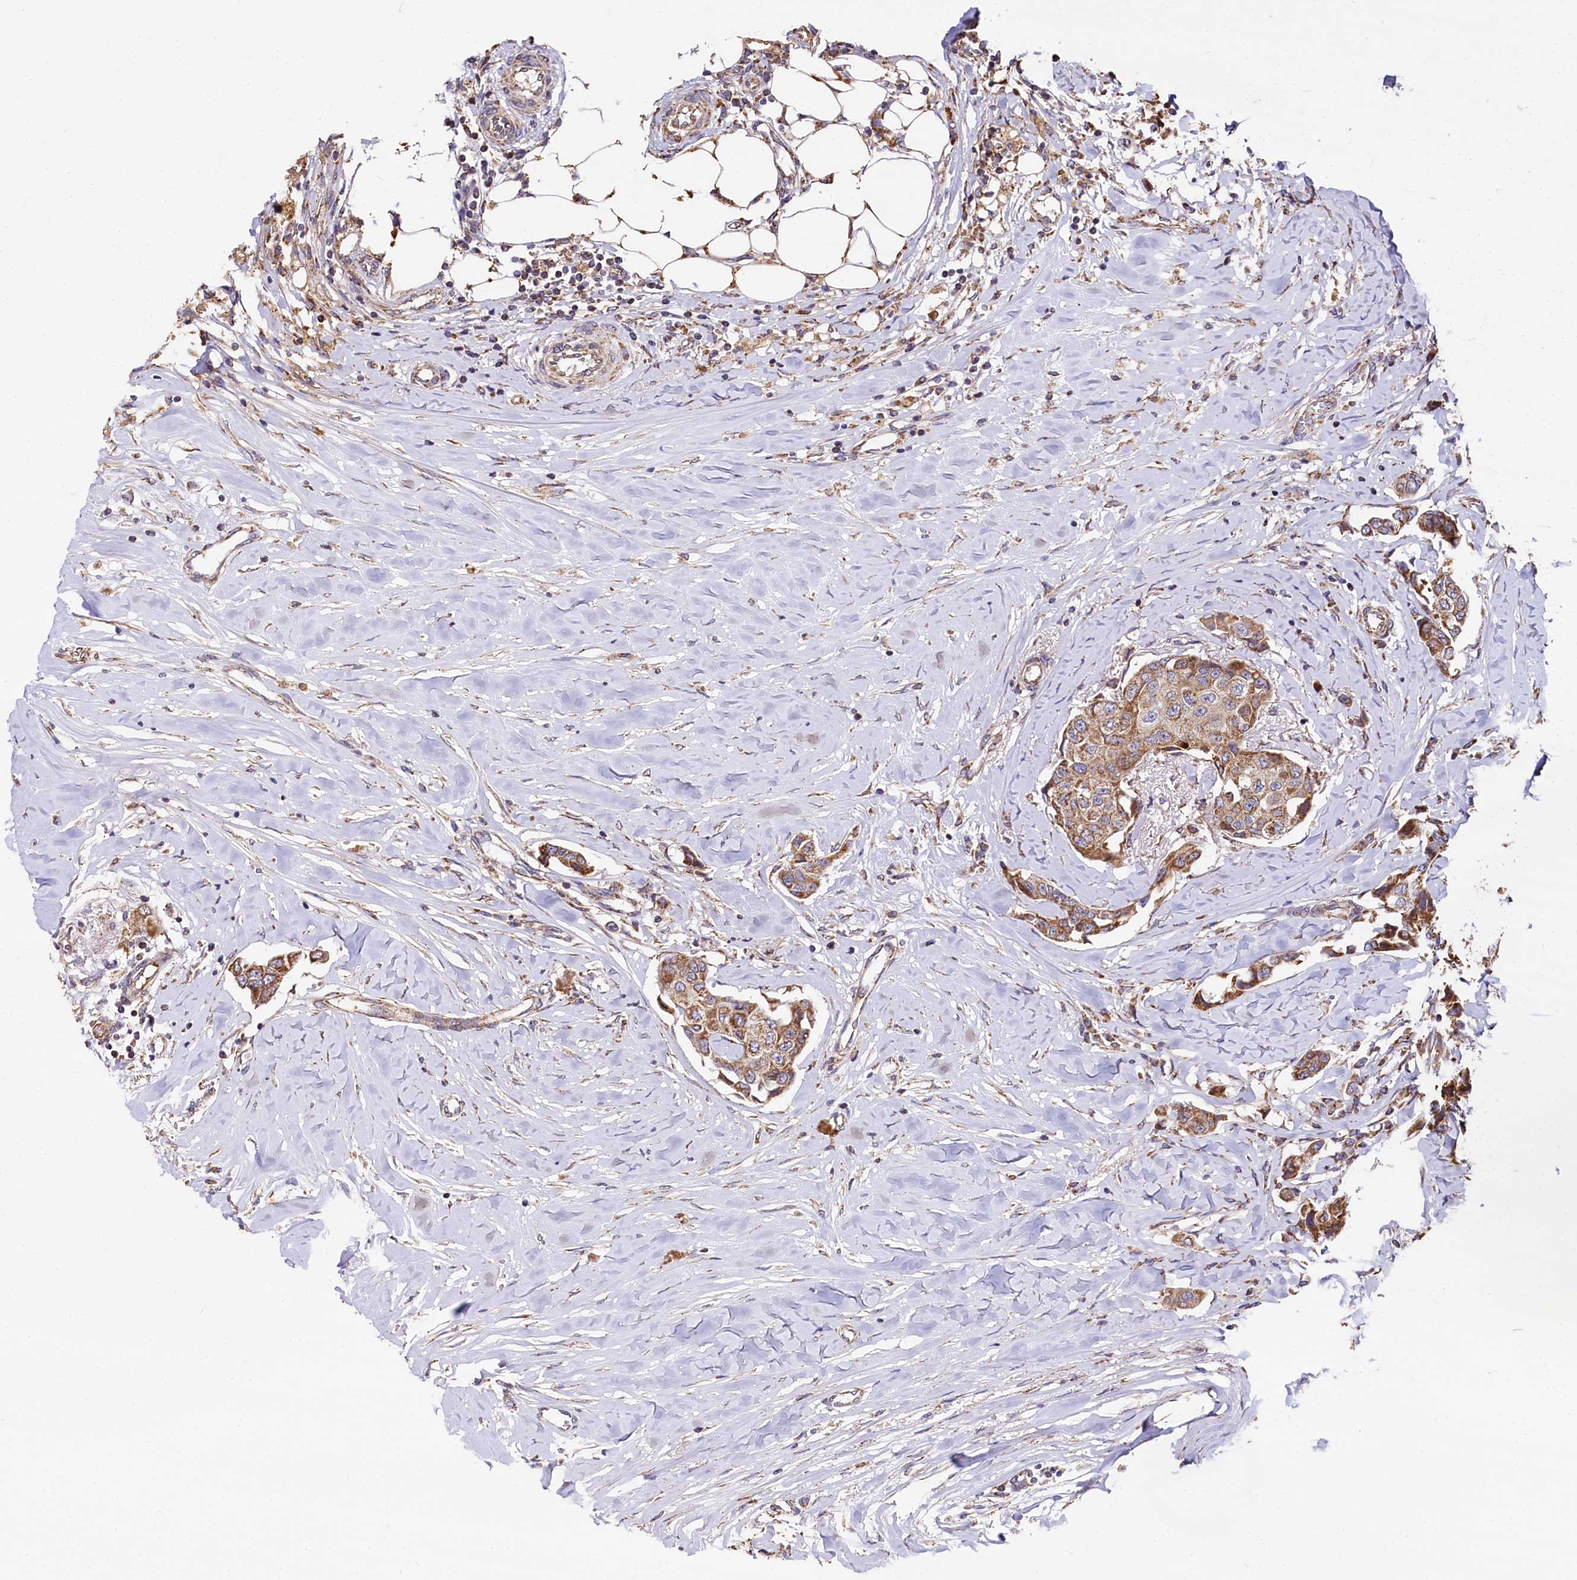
{"staining": {"intensity": "strong", "quantity": ">75%", "location": "cytoplasmic/membranous"}, "tissue": "breast cancer", "cell_type": "Tumor cells", "image_type": "cancer", "snomed": [{"axis": "morphology", "description": "Duct carcinoma"}, {"axis": "topography", "description": "Breast"}], "caption": "Immunohistochemistry micrograph of neoplastic tissue: human breast cancer stained using immunohistochemistry shows high levels of strong protein expression localized specifically in the cytoplasmic/membranous of tumor cells, appearing as a cytoplasmic/membranous brown color.", "gene": "SPRYD3", "patient": {"sex": "female", "age": 80}}